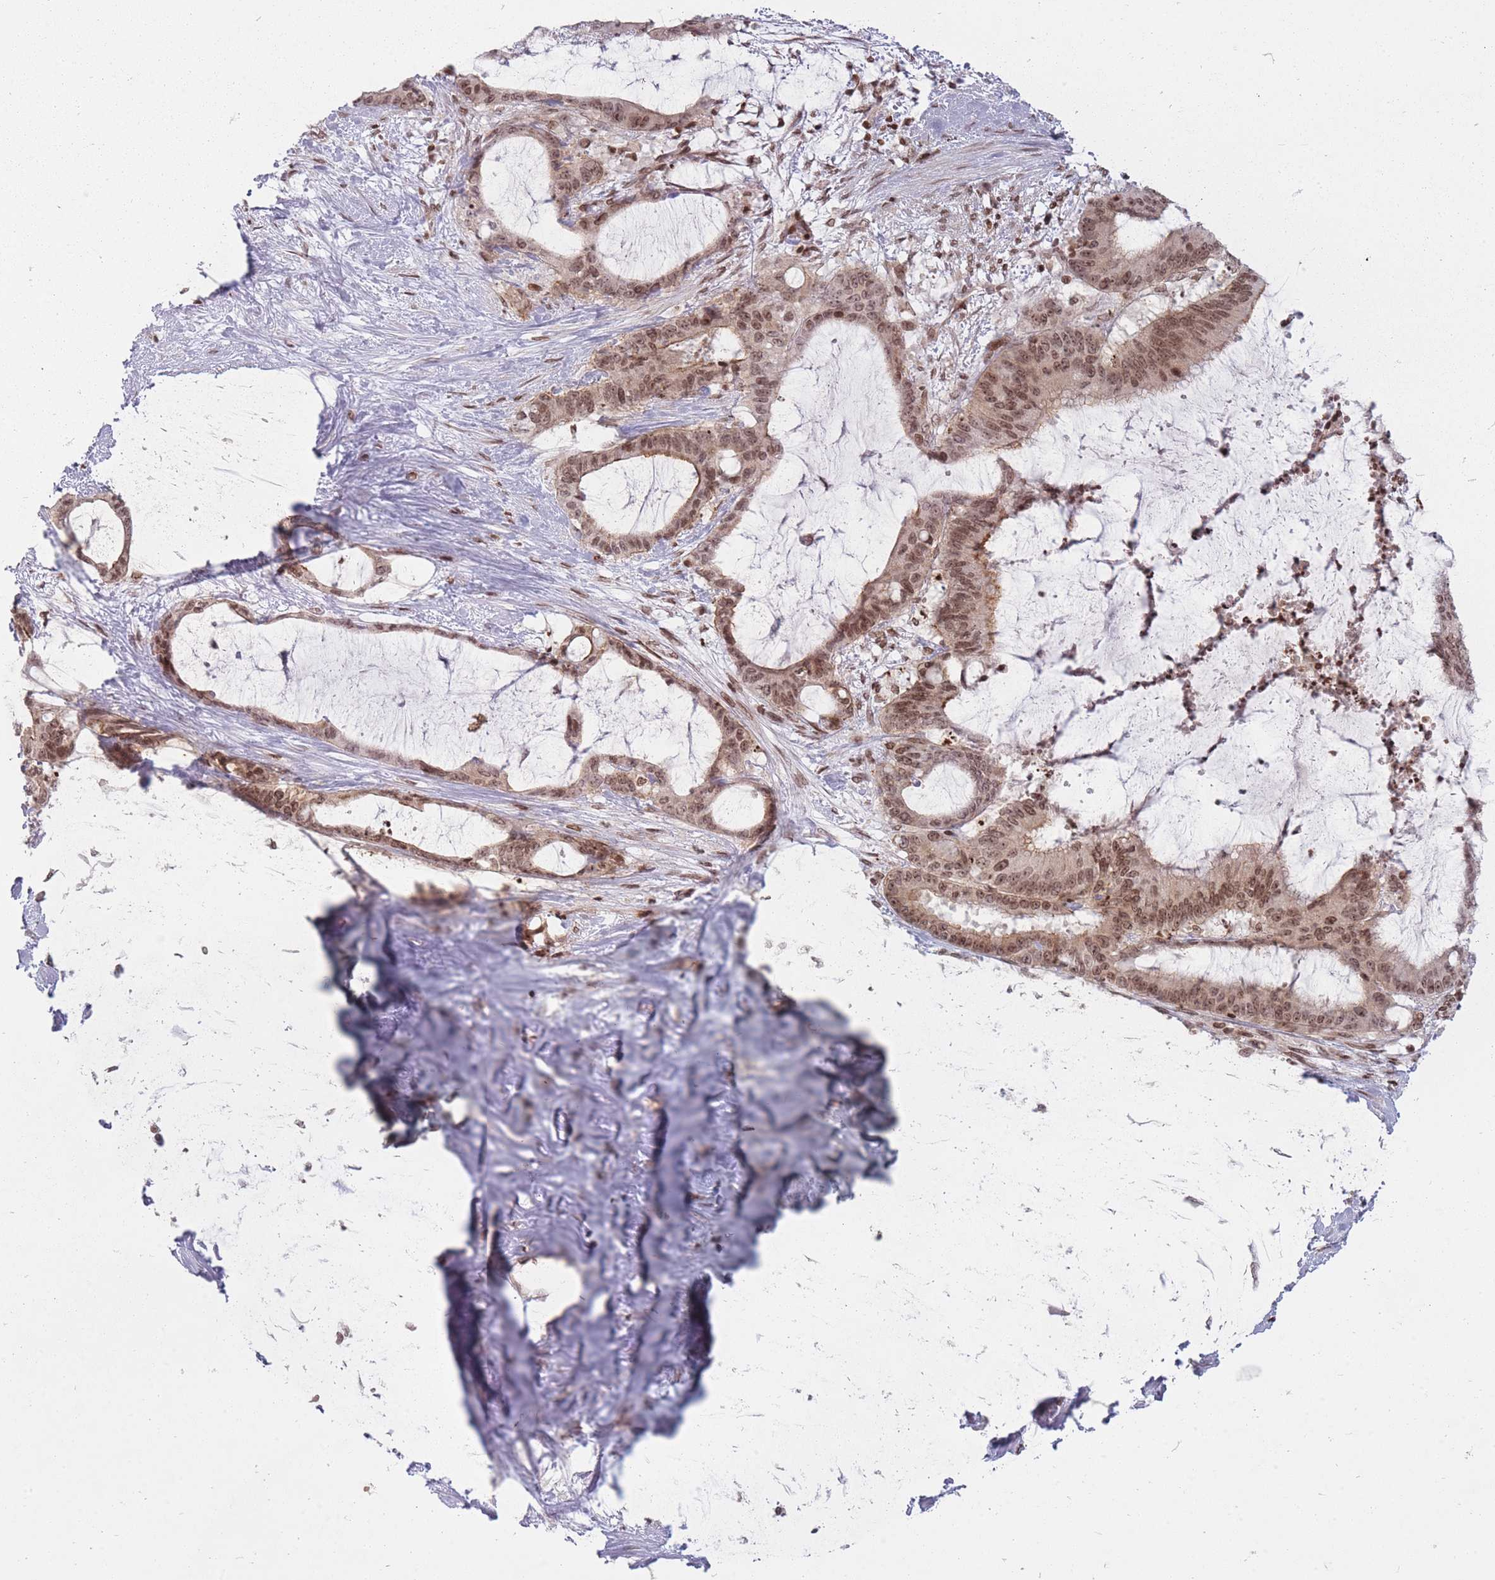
{"staining": {"intensity": "moderate", "quantity": ">75%", "location": "nuclear"}, "tissue": "liver cancer", "cell_type": "Tumor cells", "image_type": "cancer", "snomed": [{"axis": "morphology", "description": "Normal tissue, NOS"}, {"axis": "morphology", "description": "Cholangiocarcinoma"}, {"axis": "topography", "description": "Liver"}, {"axis": "topography", "description": "Peripheral nerve tissue"}], "caption": "This image reveals IHC staining of human liver cancer (cholangiocarcinoma), with medium moderate nuclear expression in approximately >75% of tumor cells.", "gene": "TMC6", "patient": {"sex": "female", "age": 73}}